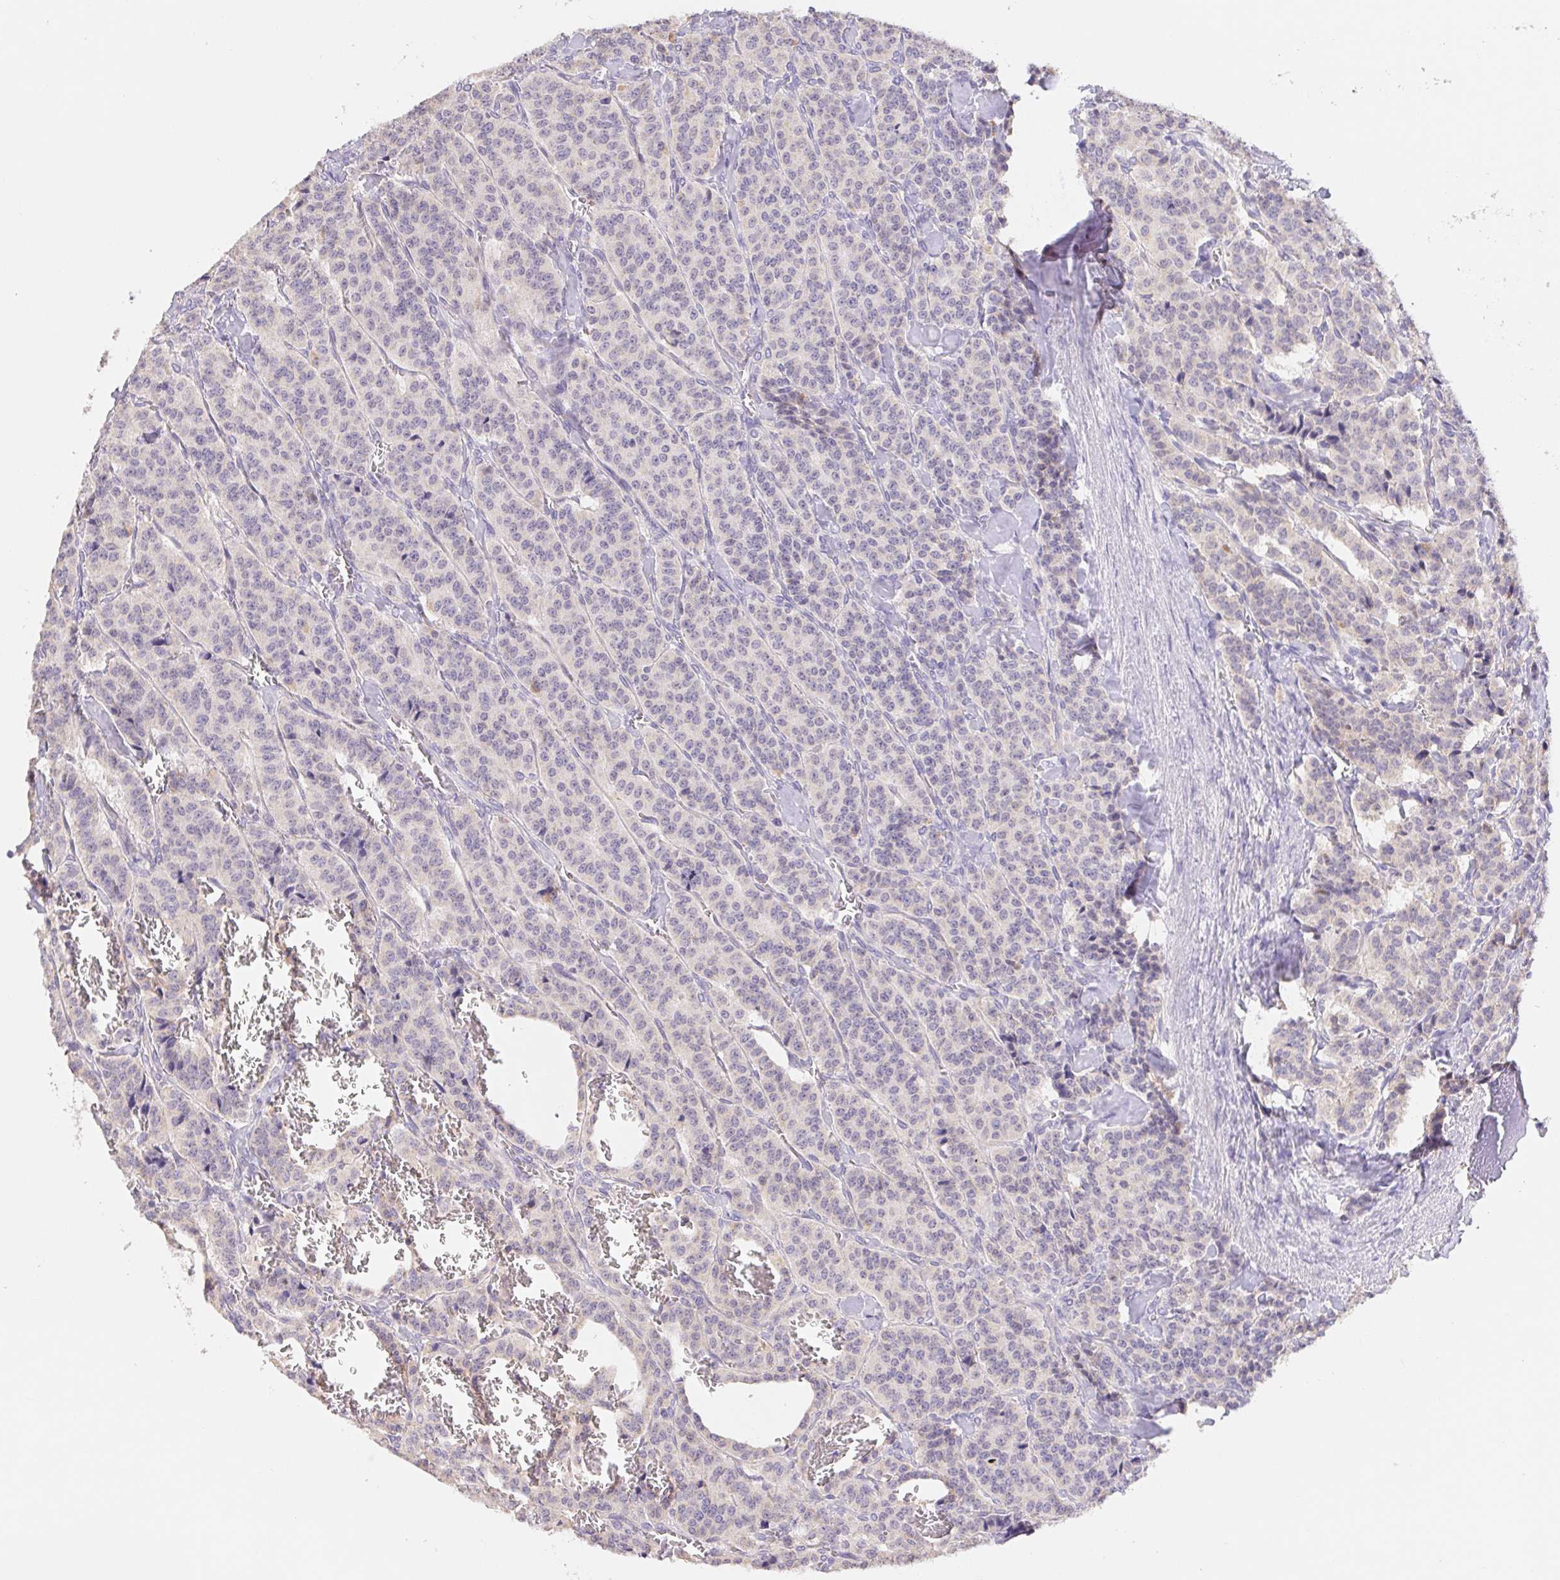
{"staining": {"intensity": "weak", "quantity": "25%-75%", "location": "cytoplasmic/membranous"}, "tissue": "carcinoid", "cell_type": "Tumor cells", "image_type": "cancer", "snomed": [{"axis": "morphology", "description": "Normal tissue, NOS"}, {"axis": "morphology", "description": "Carcinoid, malignant, NOS"}, {"axis": "topography", "description": "Lung"}], "caption": "The image exhibits staining of carcinoid, revealing weak cytoplasmic/membranous protein staining (brown color) within tumor cells.", "gene": "FKBP6", "patient": {"sex": "female", "age": 46}}